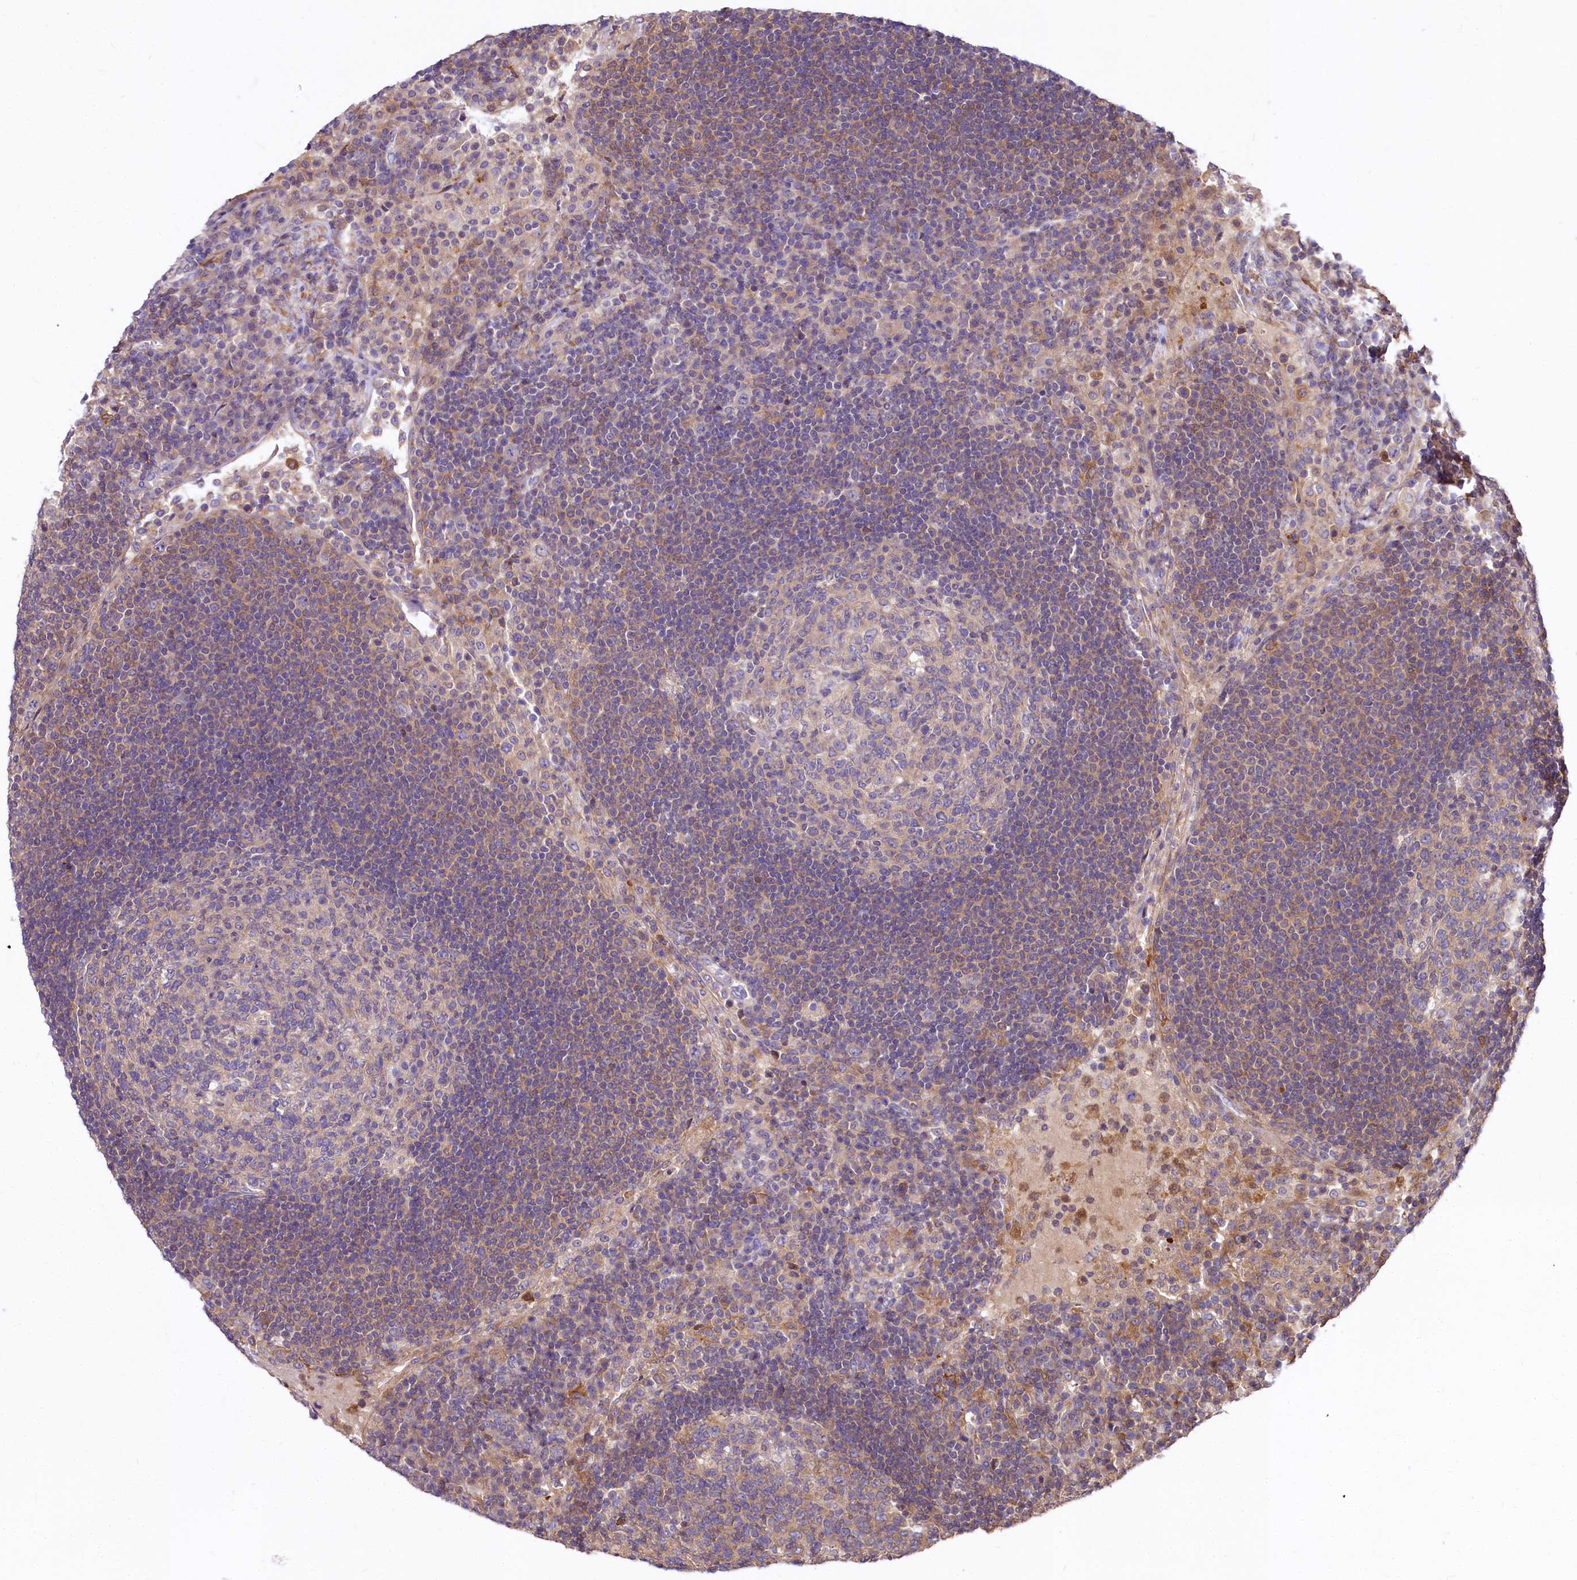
{"staining": {"intensity": "negative", "quantity": "none", "location": "none"}, "tissue": "lymph node", "cell_type": "Germinal center cells", "image_type": "normal", "snomed": [{"axis": "morphology", "description": "Normal tissue, NOS"}, {"axis": "topography", "description": "Lymph node"}], "caption": "High power microscopy micrograph of an IHC photomicrograph of unremarkable lymph node, revealing no significant staining in germinal center cells. Nuclei are stained in blue.", "gene": "FCHSD2", "patient": {"sex": "female", "age": 53}}